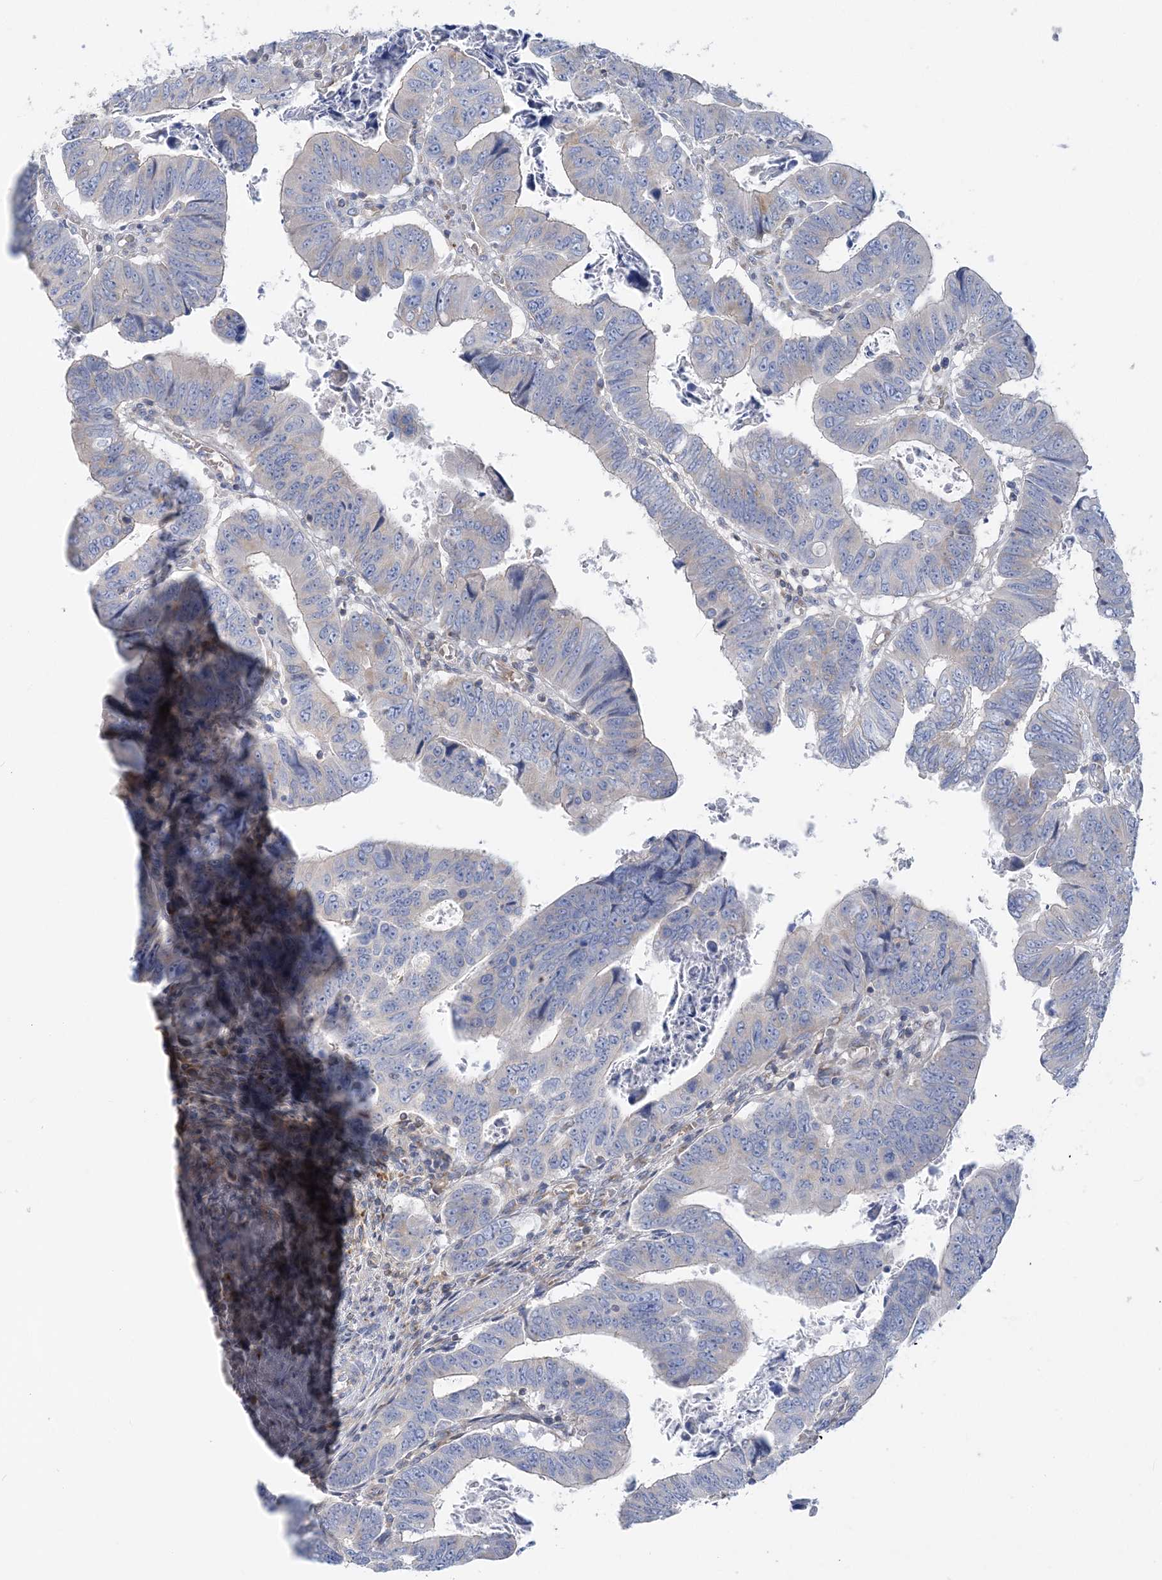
{"staining": {"intensity": "negative", "quantity": "none", "location": "none"}, "tissue": "colorectal cancer", "cell_type": "Tumor cells", "image_type": "cancer", "snomed": [{"axis": "morphology", "description": "Normal tissue, NOS"}, {"axis": "morphology", "description": "Adenocarcinoma, NOS"}, {"axis": "topography", "description": "Rectum"}], "caption": "The photomicrograph exhibits no staining of tumor cells in adenocarcinoma (colorectal).", "gene": "FAM114A2", "patient": {"sex": "female", "age": 65}}